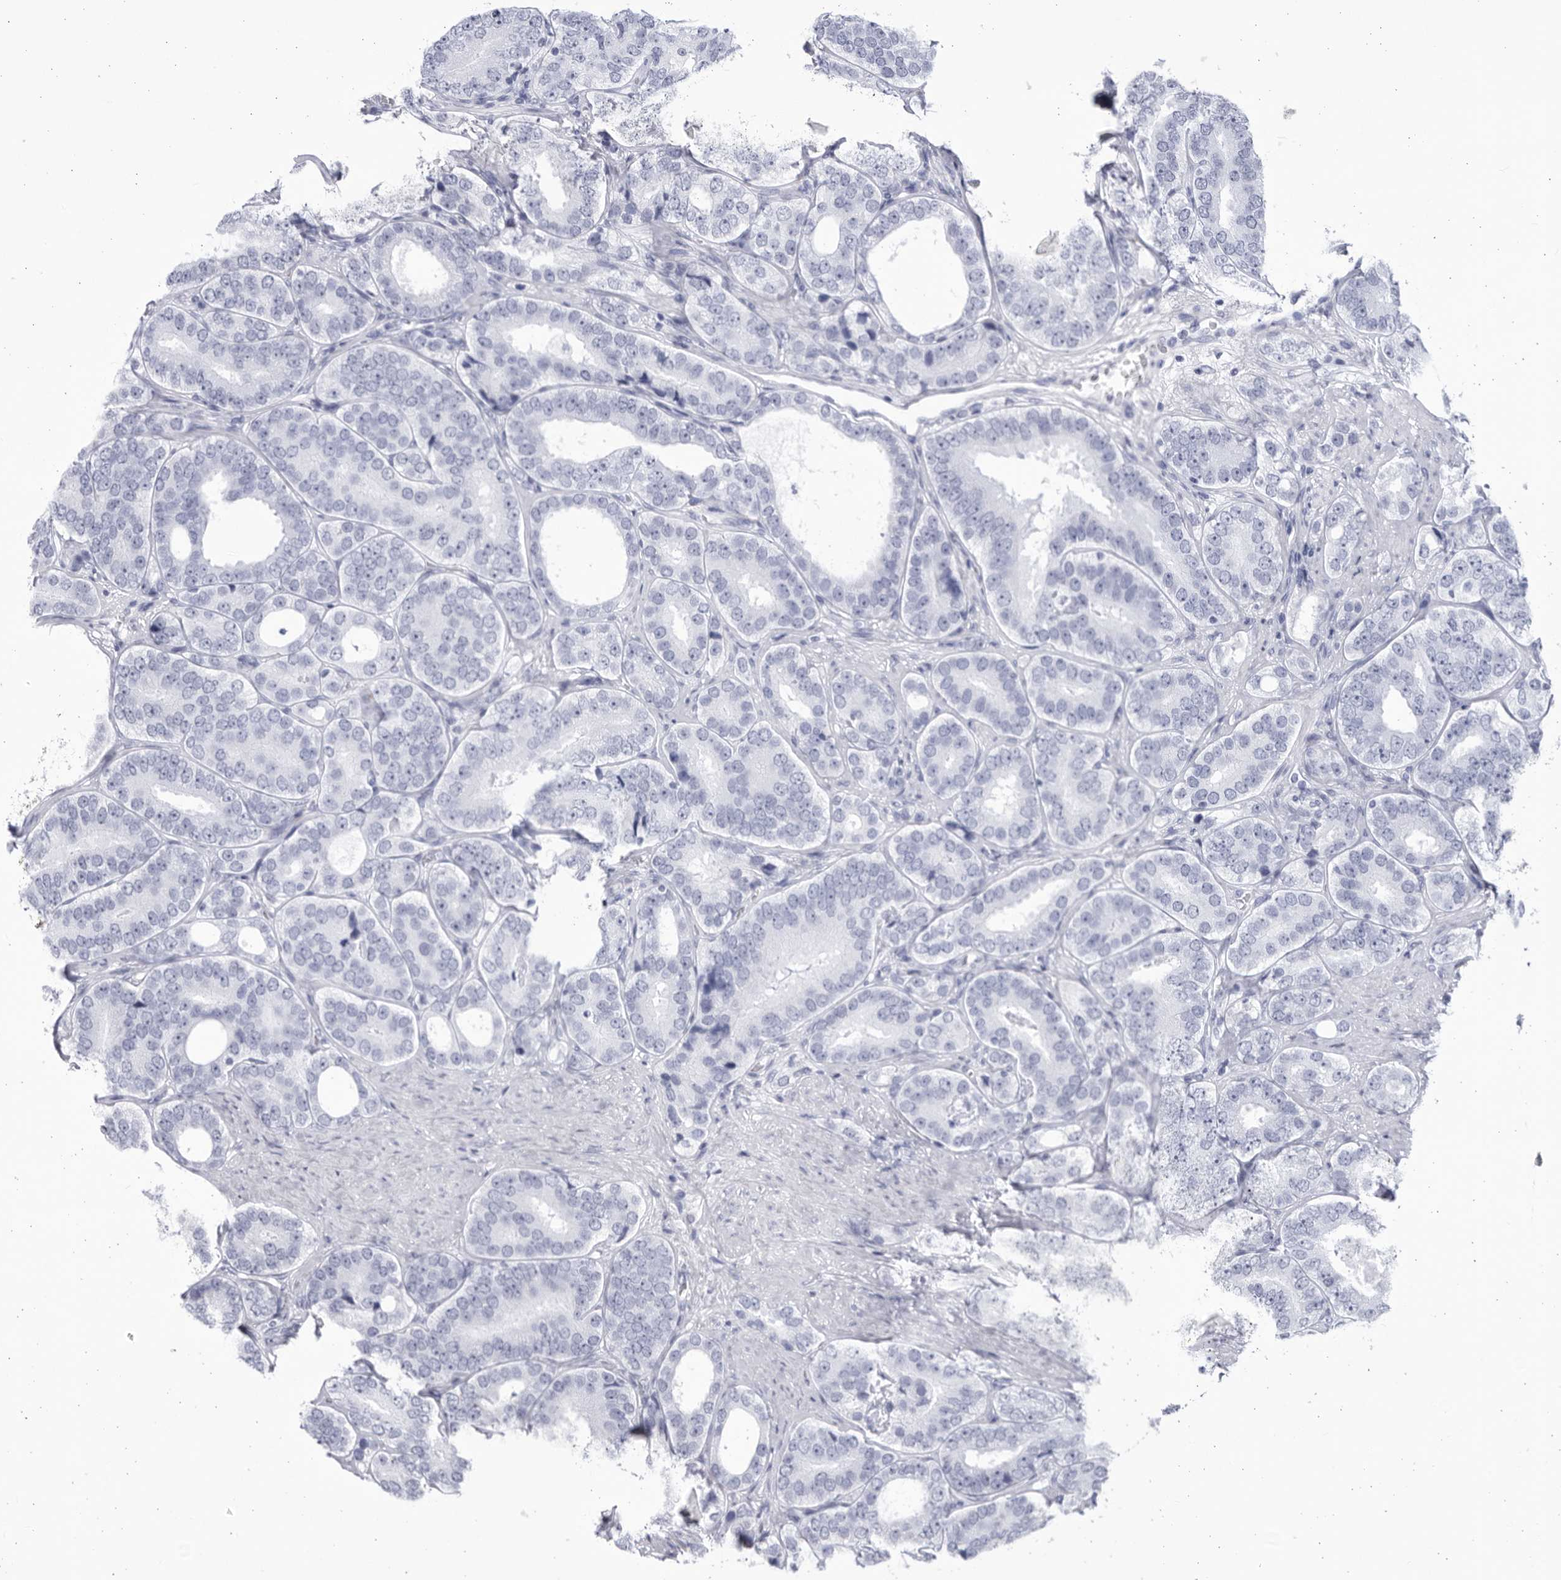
{"staining": {"intensity": "negative", "quantity": "none", "location": "none"}, "tissue": "prostate cancer", "cell_type": "Tumor cells", "image_type": "cancer", "snomed": [{"axis": "morphology", "description": "Adenocarcinoma, High grade"}, {"axis": "topography", "description": "Prostate"}], "caption": "Tumor cells show no significant protein expression in prostate cancer.", "gene": "CCDC181", "patient": {"sex": "male", "age": 56}}